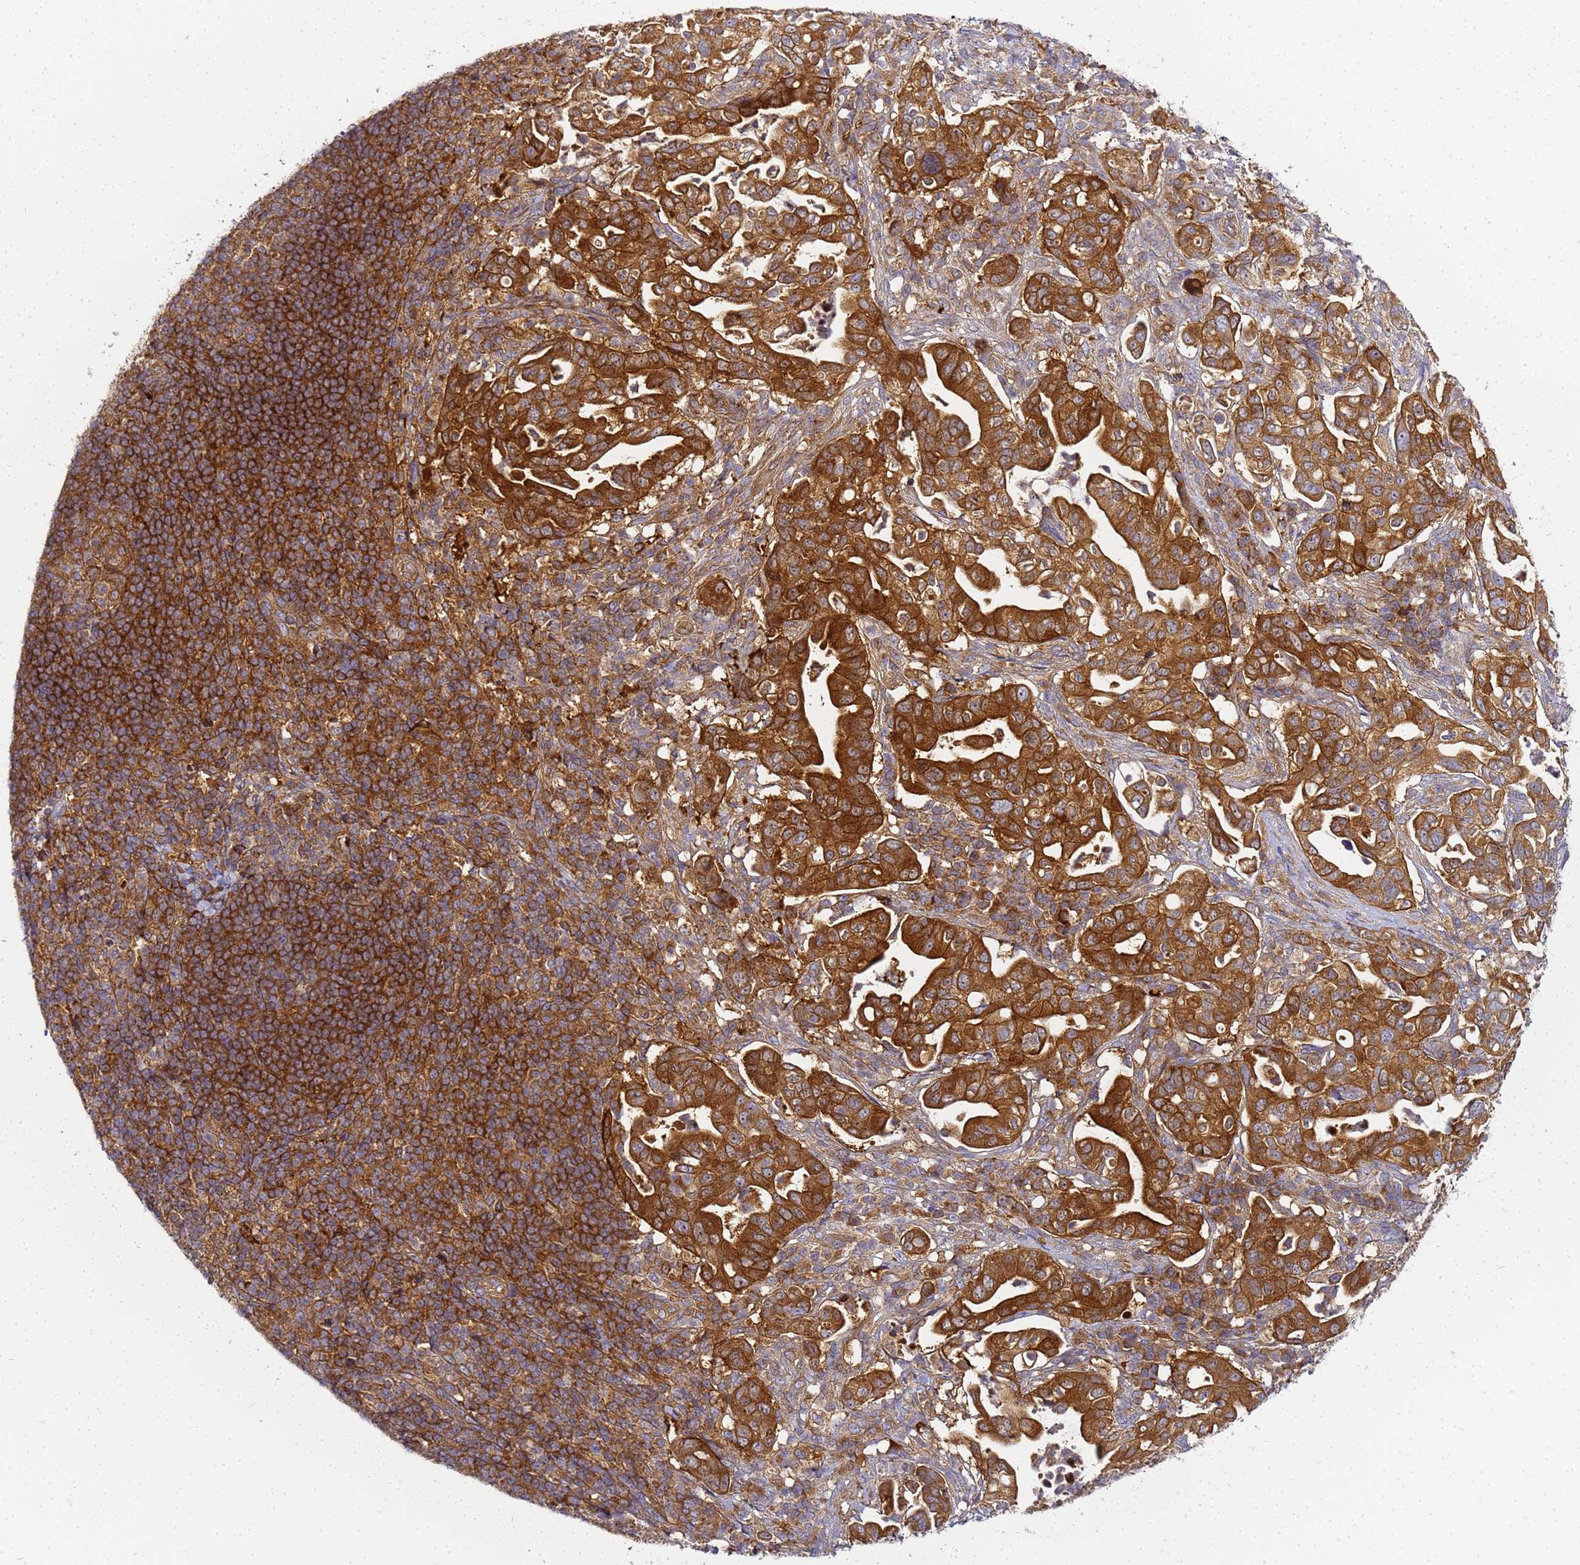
{"staining": {"intensity": "strong", "quantity": ">75%", "location": "cytoplasmic/membranous"}, "tissue": "pancreatic cancer", "cell_type": "Tumor cells", "image_type": "cancer", "snomed": [{"axis": "morphology", "description": "Normal tissue, NOS"}, {"axis": "morphology", "description": "Adenocarcinoma, NOS"}, {"axis": "topography", "description": "Lymph node"}, {"axis": "topography", "description": "Pancreas"}], "caption": "Human pancreatic adenocarcinoma stained for a protein (brown) shows strong cytoplasmic/membranous positive staining in about >75% of tumor cells.", "gene": "CHM", "patient": {"sex": "female", "age": 67}}